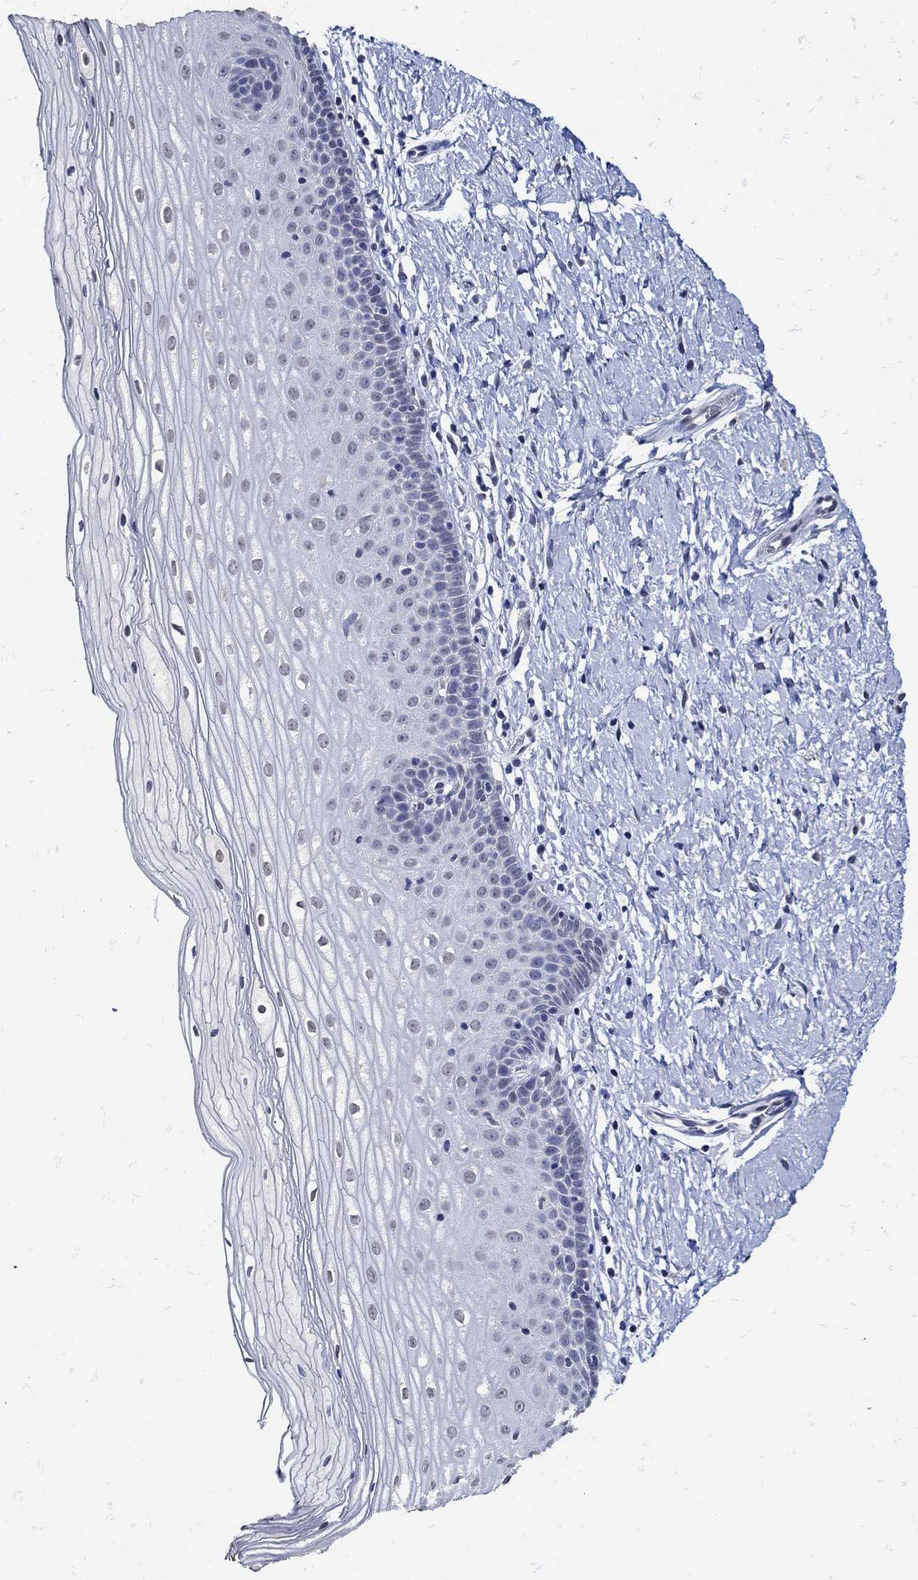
{"staining": {"intensity": "negative", "quantity": "none", "location": "none"}, "tissue": "cervix", "cell_type": "Glandular cells", "image_type": "normal", "snomed": [{"axis": "morphology", "description": "Normal tissue, NOS"}, {"axis": "topography", "description": "Cervix"}], "caption": "Immunohistochemistry (IHC) of unremarkable cervix shows no positivity in glandular cells. The staining is performed using DAB (3,3'-diaminobenzidine) brown chromogen with nuclei counter-stained in using hematoxylin.", "gene": "KCNN3", "patient": {"sex": "female", "age": 37}}